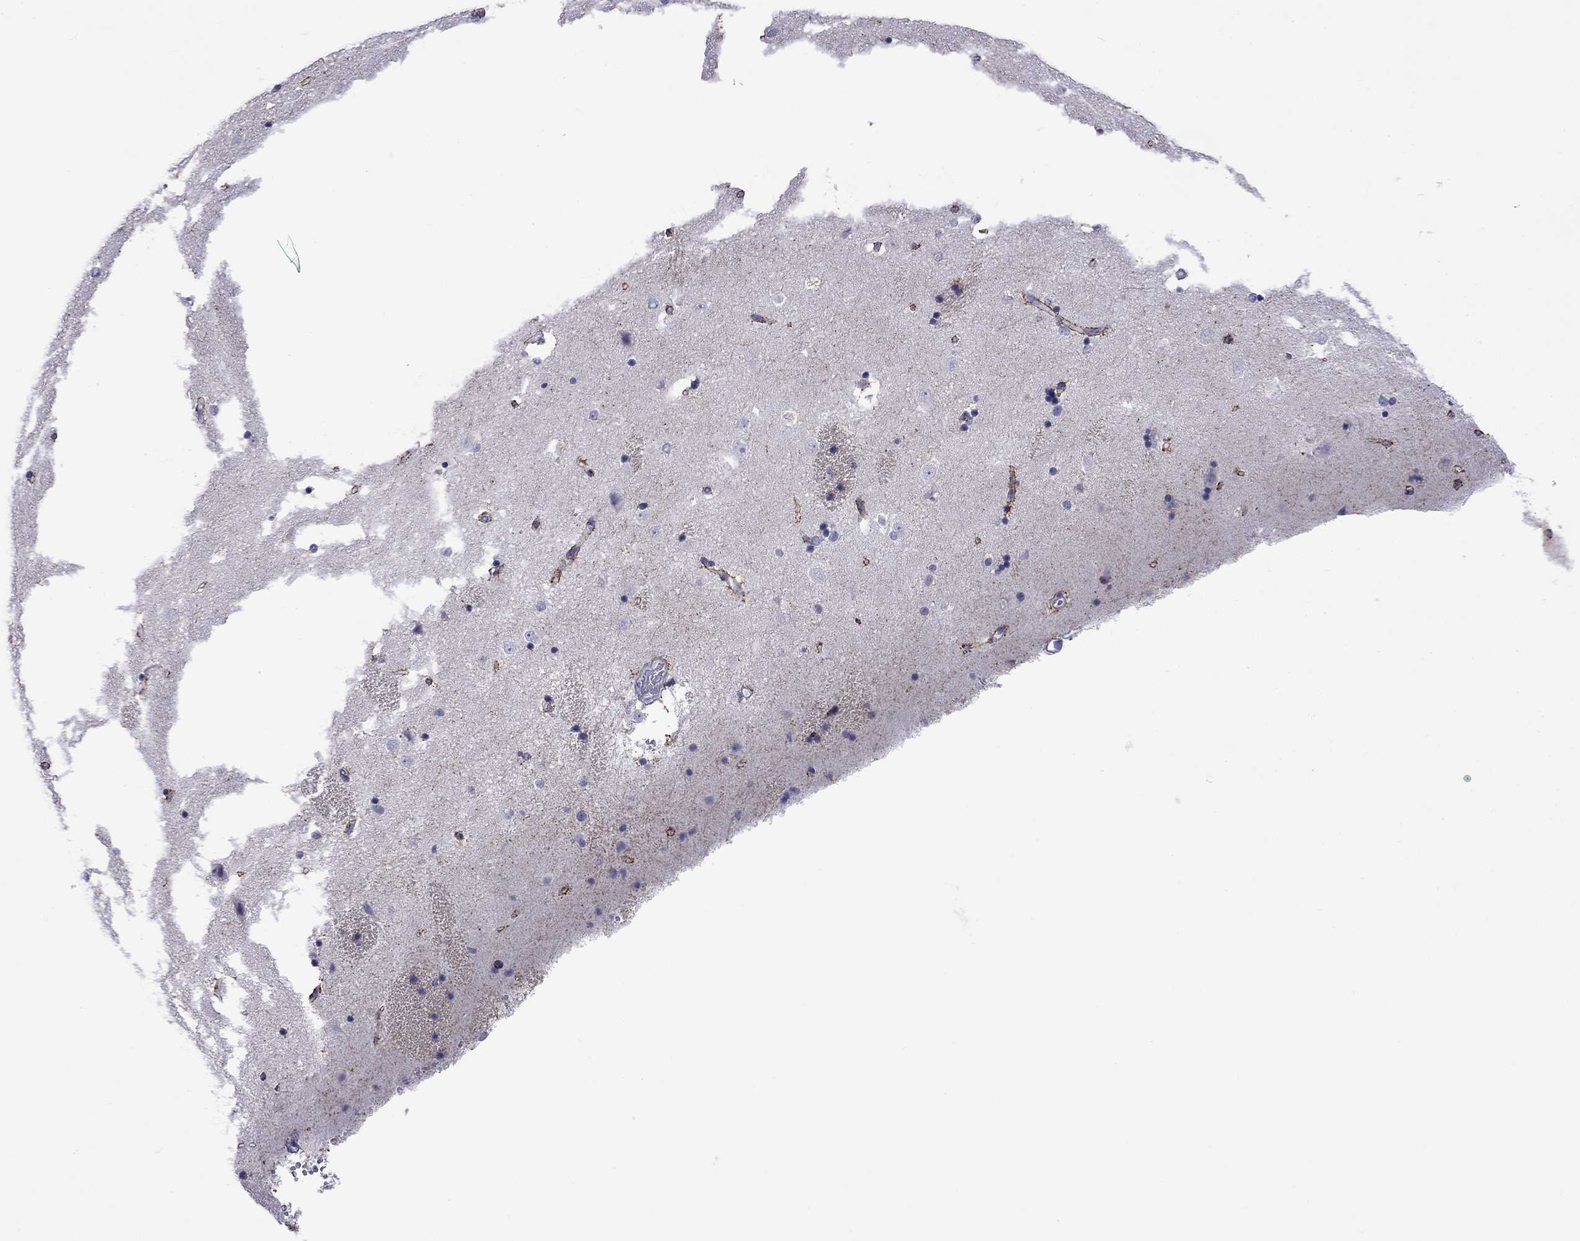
{"staining": {"intensity": "negative", "quantity": "none", "location": "none"}, "tissue": "caudate", "cell_type": "Glial cells", "image_type": "normal", "snomed": [{"axis": "morphology", "description": "Normal tissue, NOS"}, {"axis": "topography", "description": "Lateral ventricle wall"}], "caption": "DAB (3,3'-diaminobenzidine) immunohistochemical staining of unremarkable caudate exhibits no significant staining in glial cells. (DAB IHC visualized using brightfield microscopy, high magnification).", "gene": "KIAA2012", "patient": {"sex": "male", "age": 51}}